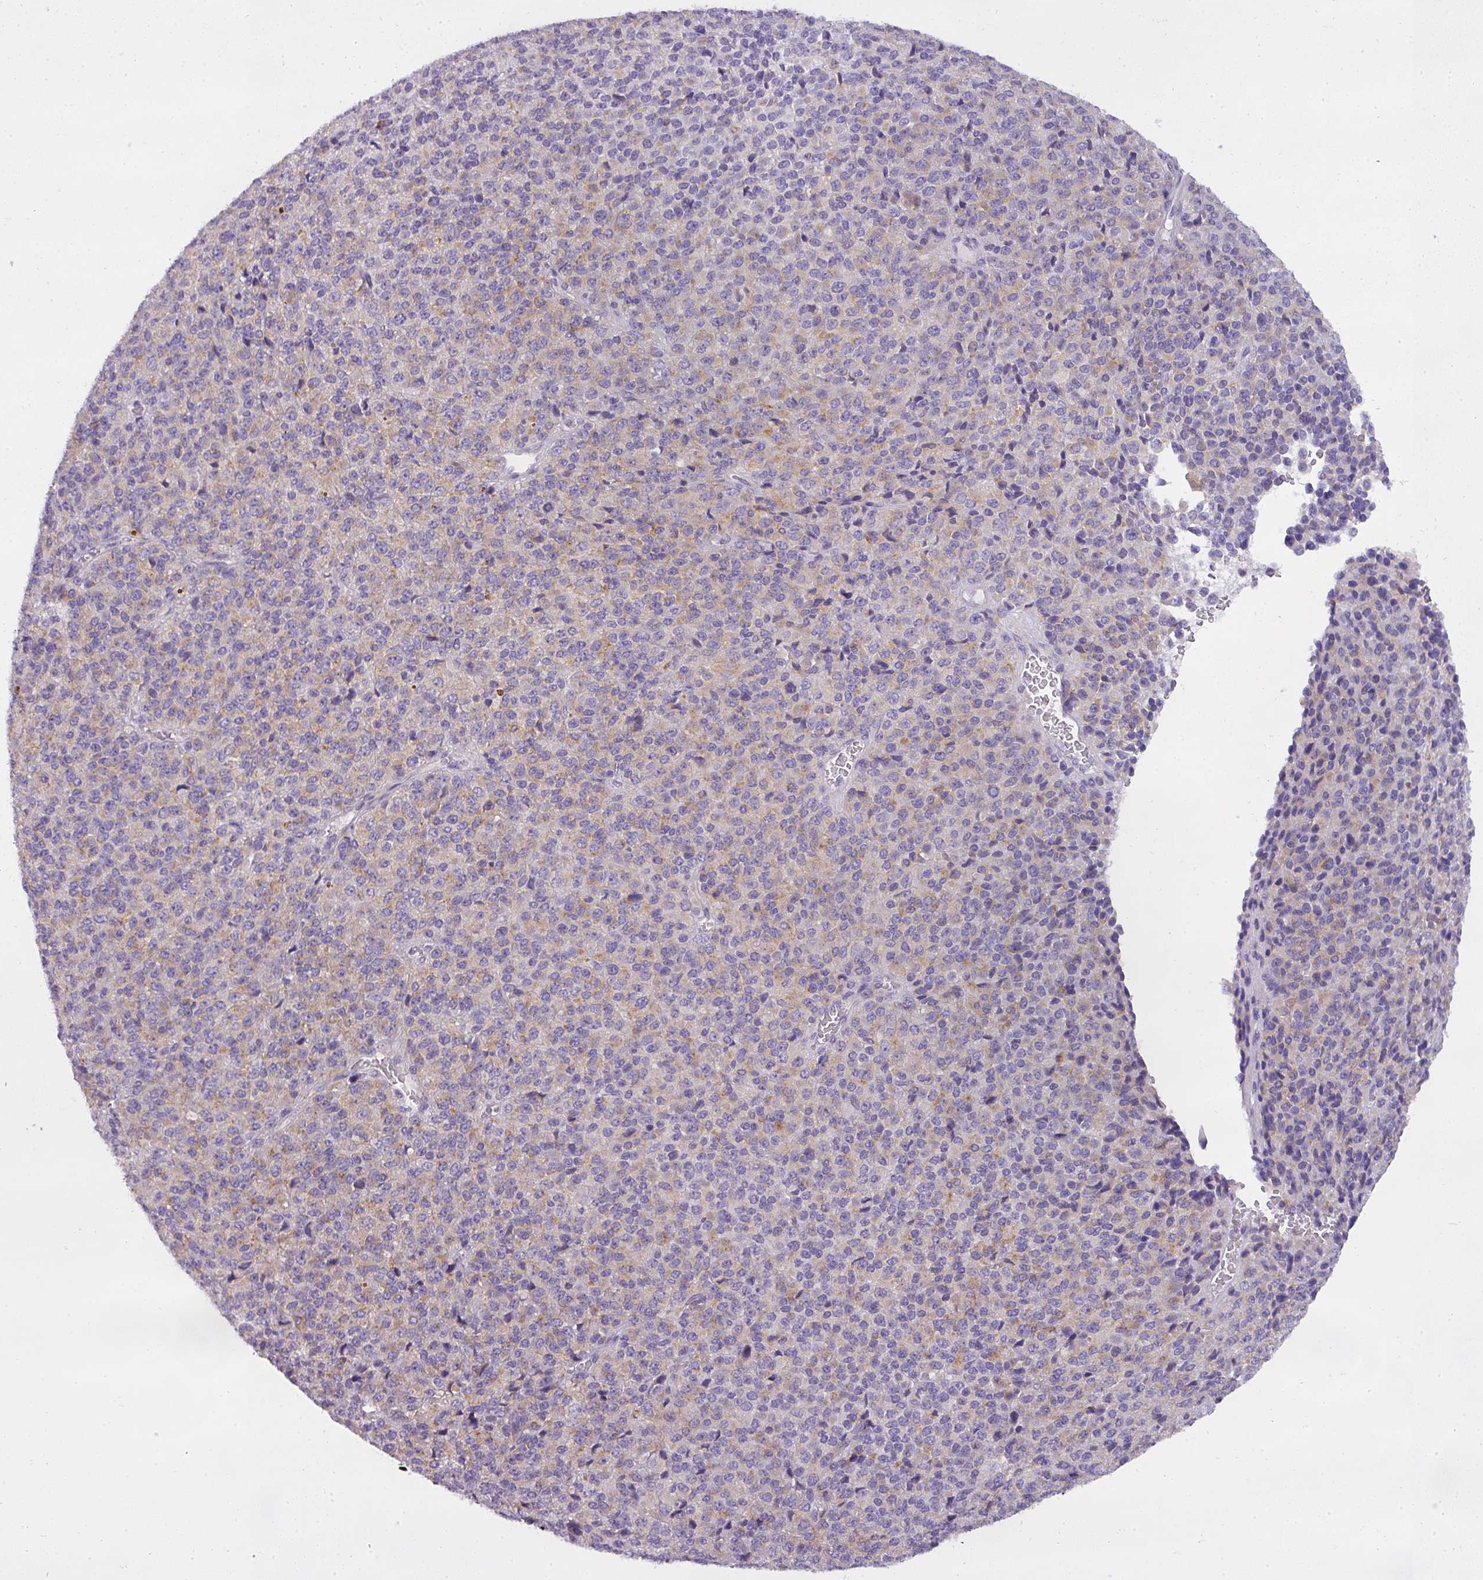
{"staining": {"intensity": "weak", "quantity": "25%-75%", "location": "cytoplasmic/membranous"}, "tissue": "melanoma", "cell_type": "Tumor cells", "image_type": "cancer", "snomed": [{"axis": "morphology", "description": "Malignant melanoma, Metastatic site"}, {"axis": "topography", "description": "Brain"}], "caption": "Weak cytoplasmic/membranous protein positivity is identified in approximately 25%-75% of tumor cells in malignant melanoma (metastatic site). (DAB IHC with brightfield microscopy, high magnification).", "gene": "ATP6V1D", "patient": {"sex": "female", "age": 56}}